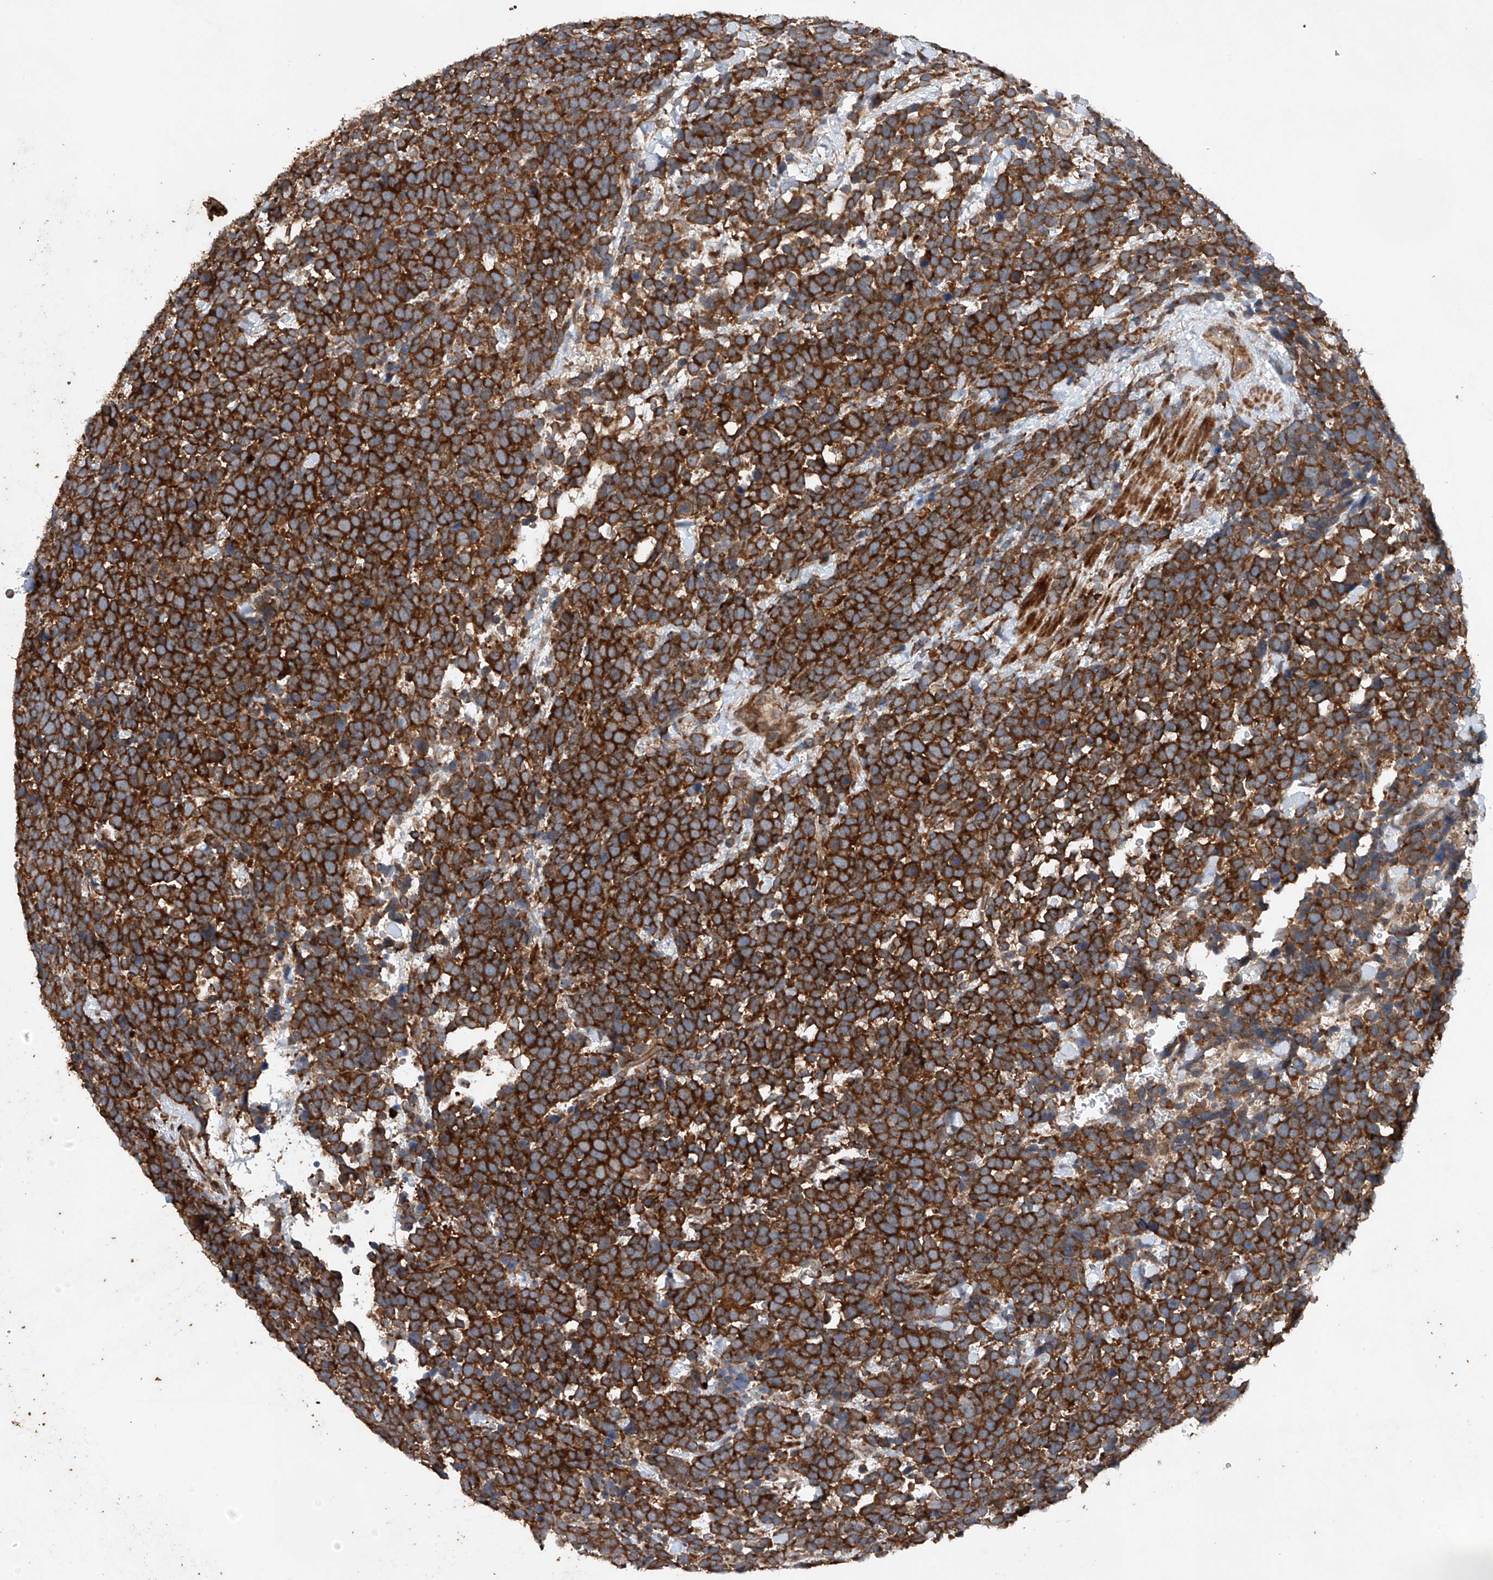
{"staining": {"intensity": "strong", "quantity": ">75%", "location": "cytoplasmic/membranous"}, "tissue": "urothelial cancer", "cell_type": "Tumor cells", "image_type": "cancer", "snomed": [{"axis": "morphology", "description": "Urothelial carcinoma, High grade"}, {"axis": "topography", "description": "Urinary bladder"}], "caption": "Strong cytoplasmic/membranous staining is seen in about >75% of tumor cells in urothelial carcinoma (high-grade).", "gene": "CEP85L", "patient": {"sex": "female", "age": 82}}